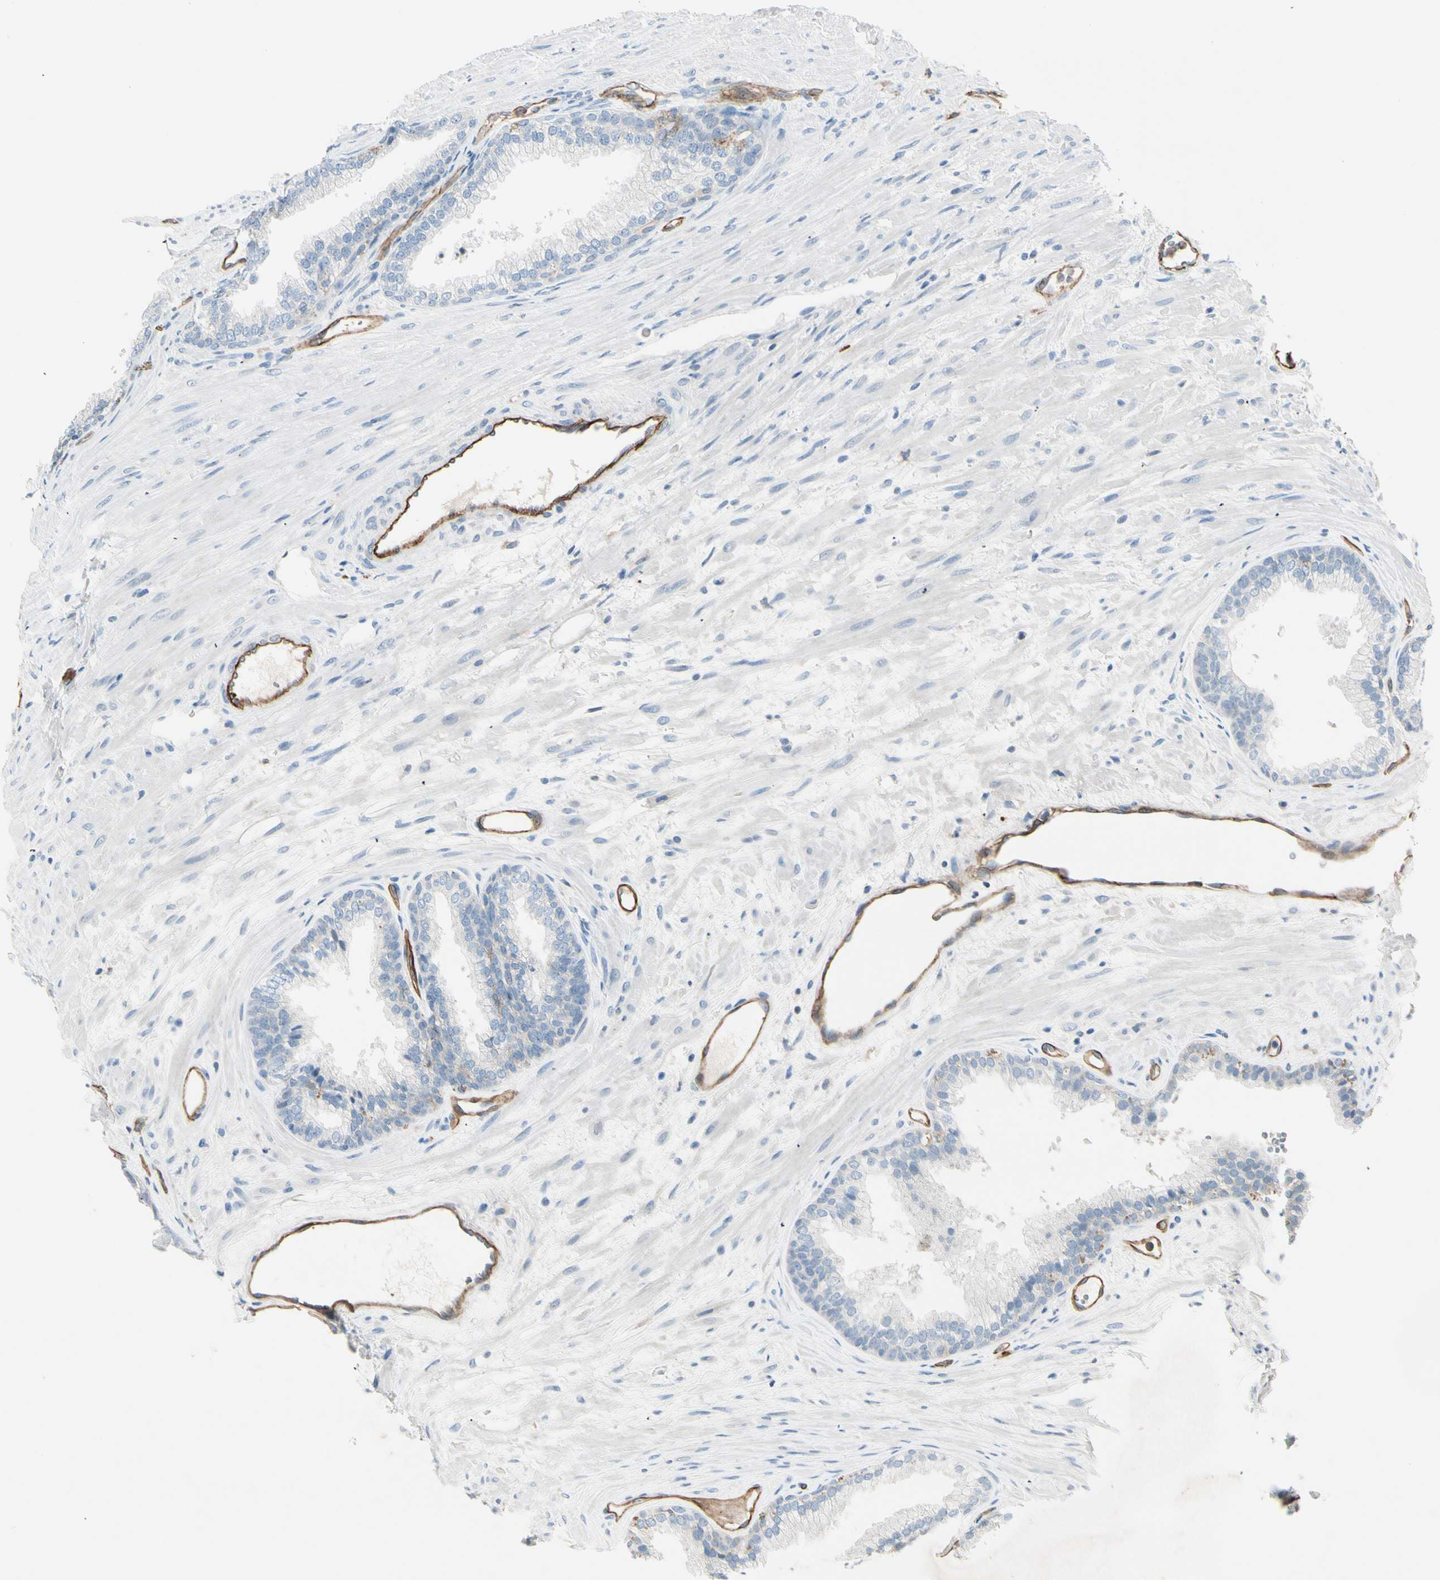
{"staining": {"intensity": "negative", "quantity": "none", "location": "none"}, "tissue": "prostate", "cell_type": "Glandular cells", "image_type": "normal", "snomed": [{"axis": "morphology", "description": "Normal tissue, NOS"}, {"axis": "topography", "description": "Prostate"}], "caption": "Human prostate stained for a protein using immunohistochemistry (IHC) demonstrates no expression in glandular cells.", "gene": "CD93", "patient": {"sex": "male", "age": 76}}